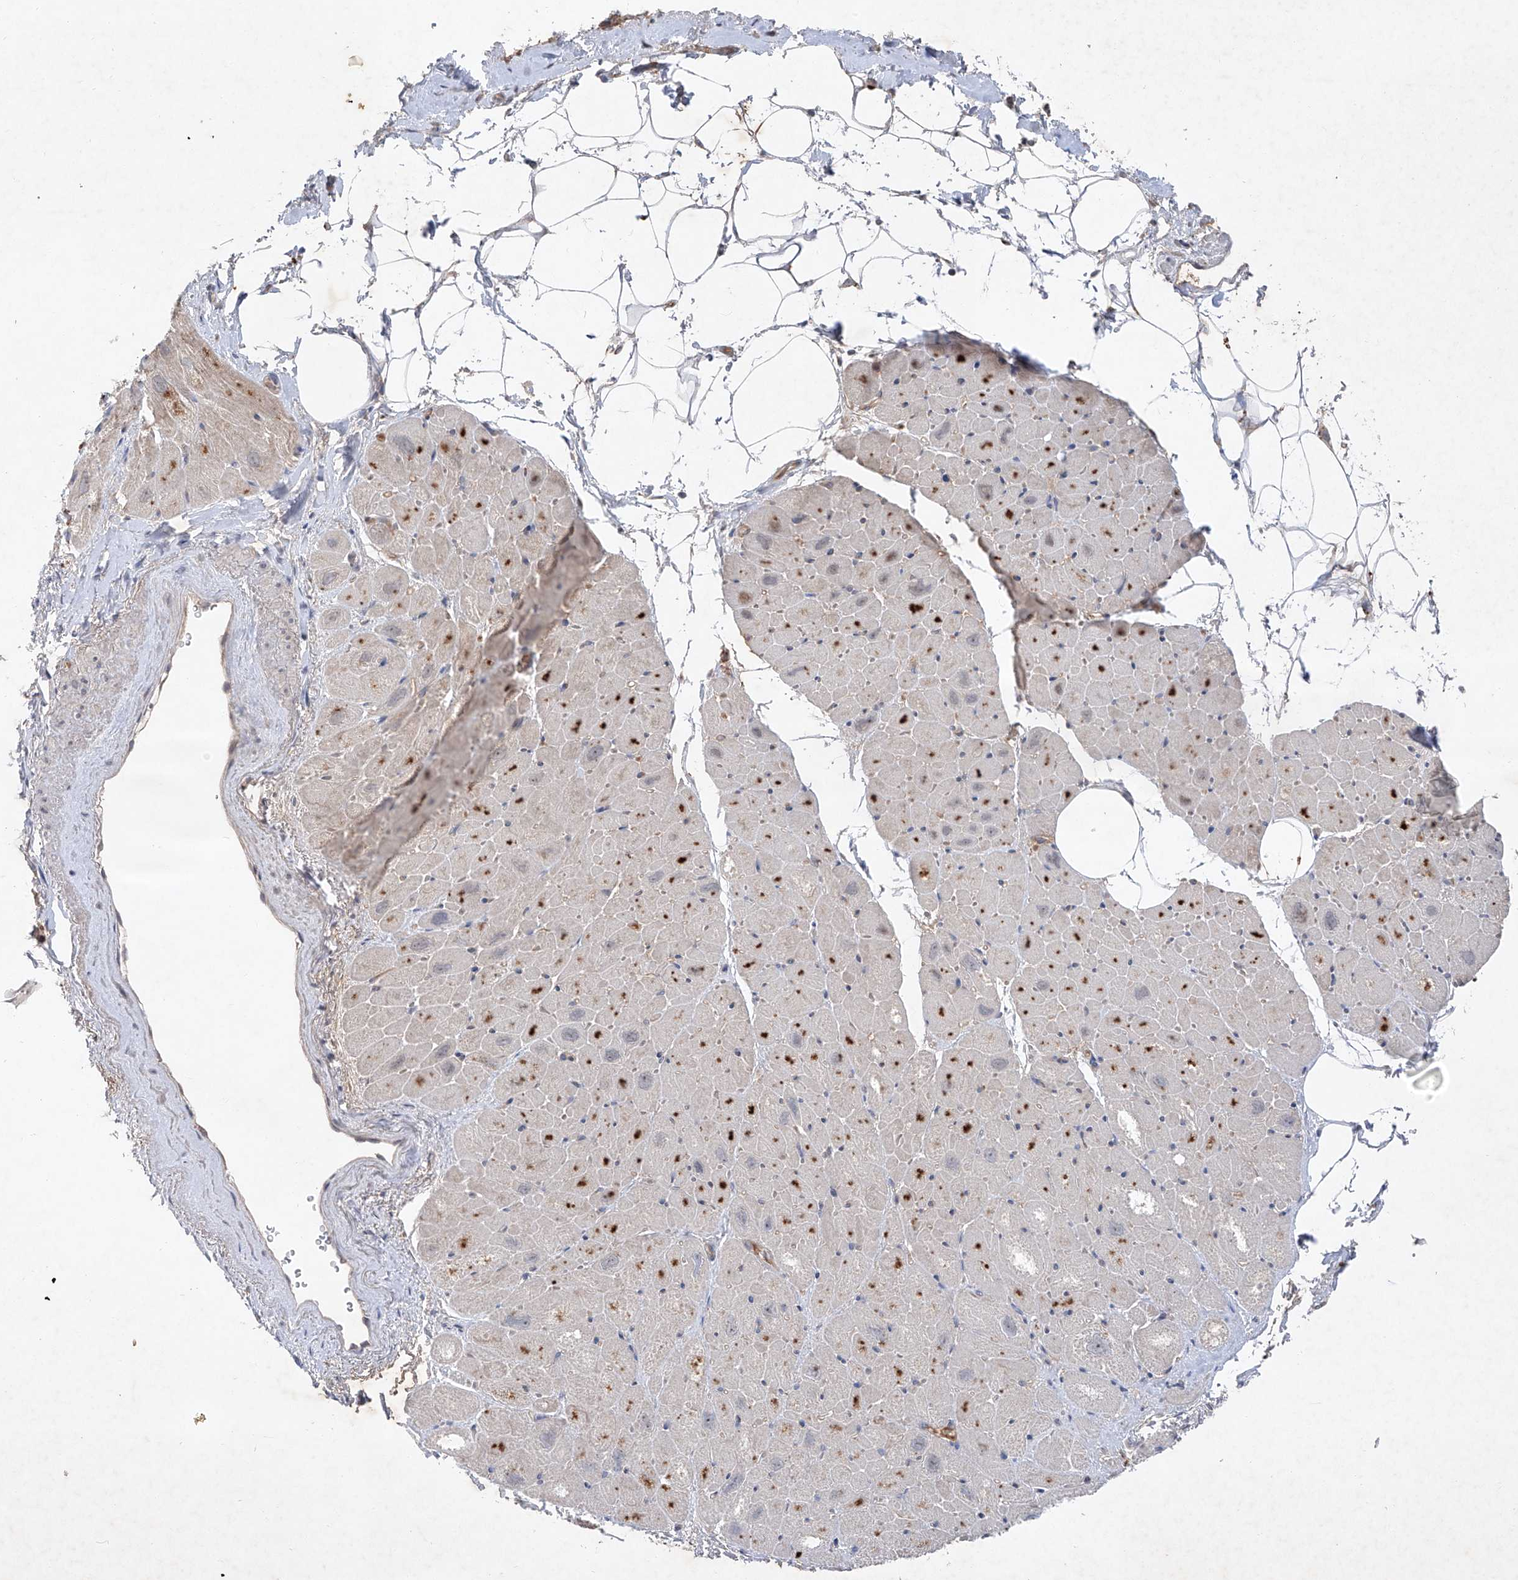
{"staining": {"intensity": "moderate", "quantity": "25%-75%", "location": "cytoplasmic/membranous"}, "tissue": "heart muscle", "cell_type": "Cardiomyocytes", "image_type": "normal", "snomed": [{"axis": "morphology", "description": "Normal tissue, NOS"}, {"axis": "topography", "description": "Heart"}], "caption": "Immunohistochemistry (DAB) staining of unremarkable heart muscle shows moderate cytoplasmic/membranous protein staining in about 25%-75% of cardiomyocytes. The staining was performed using DAB (3,3'-diaminobenzidine), with brown indicating positive protein expression. Nuclei are stained blue with hematoxylin.", "gene": "FAM135A", "patient": {"sex": "male", "age": 50}}